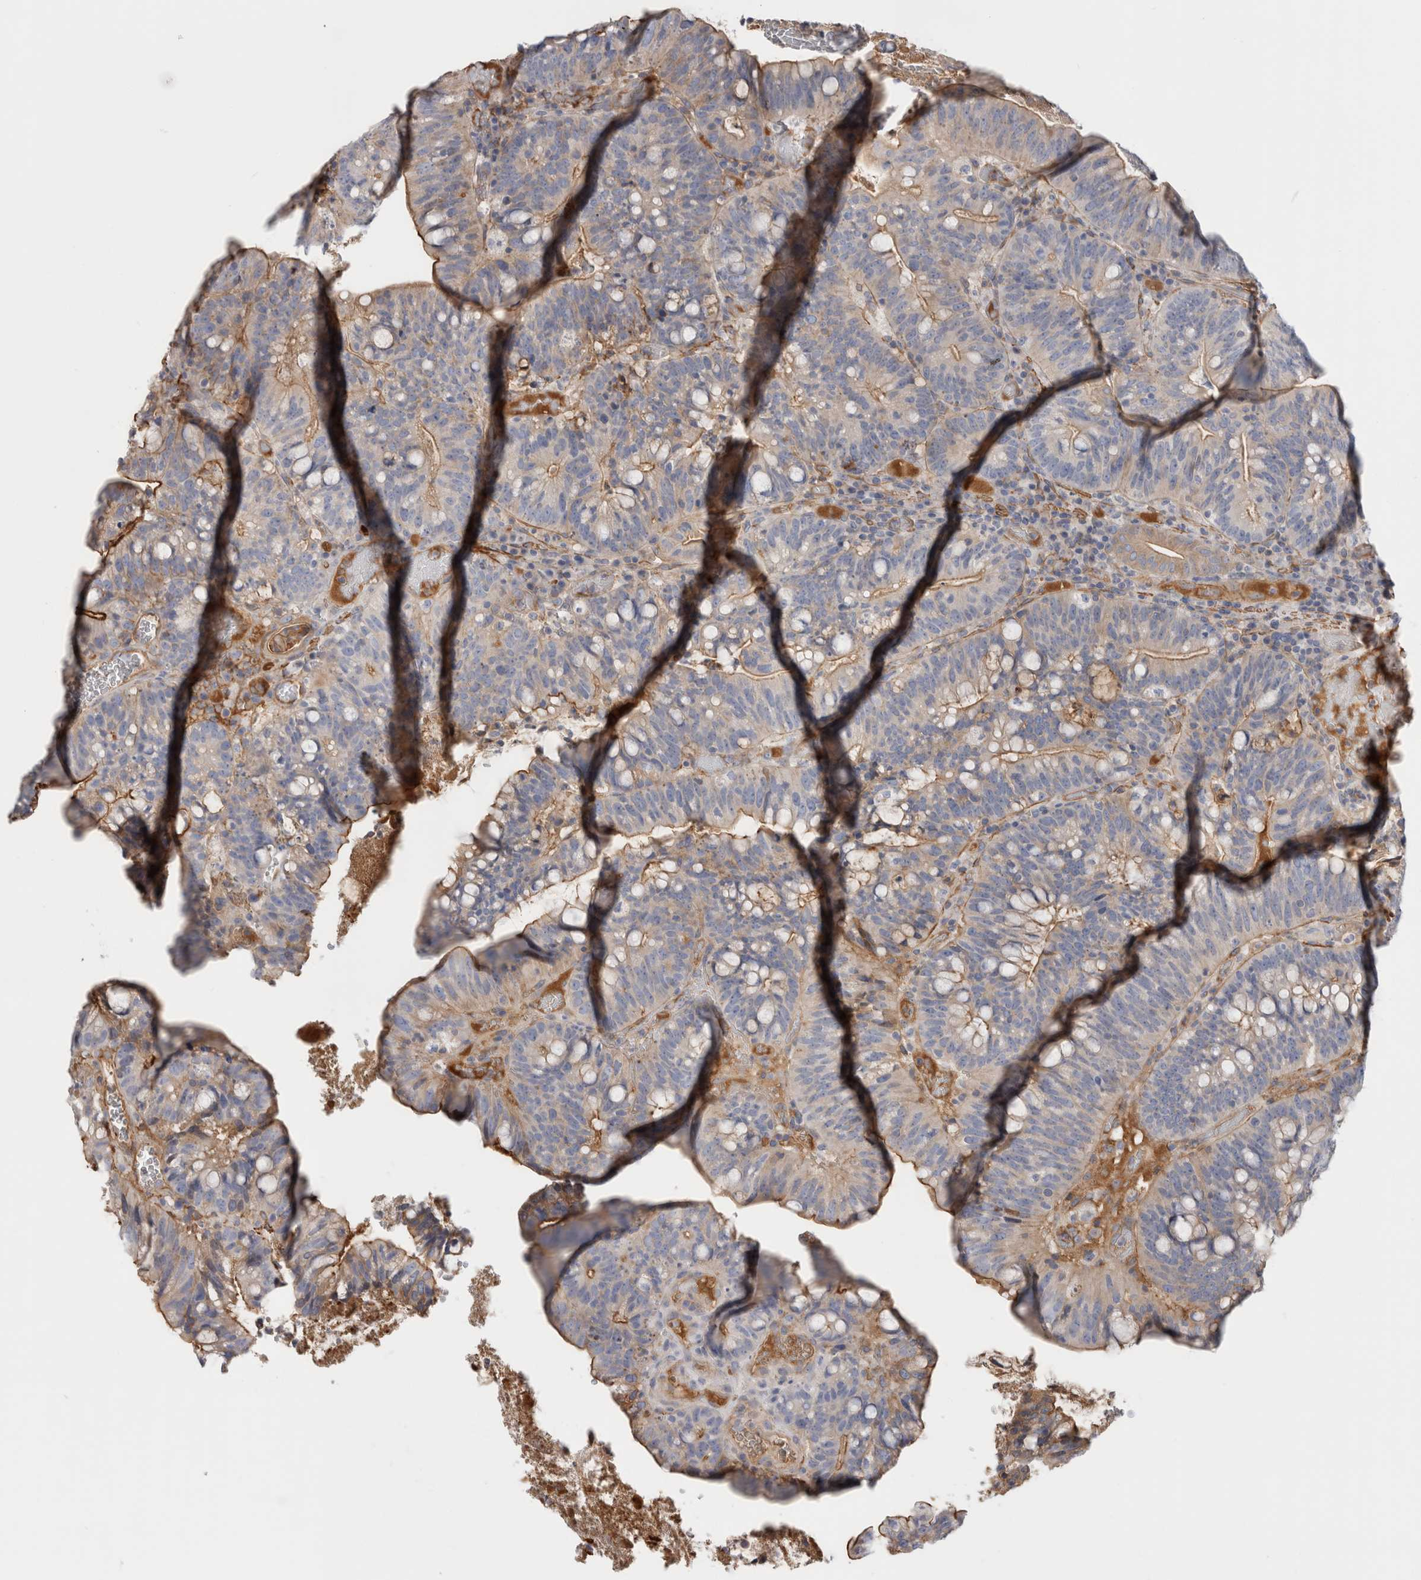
{"staining": {"intensity": "moderate", "quantity": "<25%", "location": "cytoplasmic/membranous"}, "tissue": "colorectal cancer", "cell_type": "Tumor cells", "image_type": "cancer", "snomed": [{"axis": "morphology", "description": "Adenocarcinoma, NOS"}, {"axis": "topography", "description": "Colon"}], "caption": "Colorectal adenocarcinoma was stained to show a protein in brown. There is low levels of moderate cytoplasmic/membranous expression in about <25% of tumor cells. (Brightfield microscopy of DAB IHC at high magnification).", "gene": "CFI", "patient": {"sex": "female", "age": 66}}